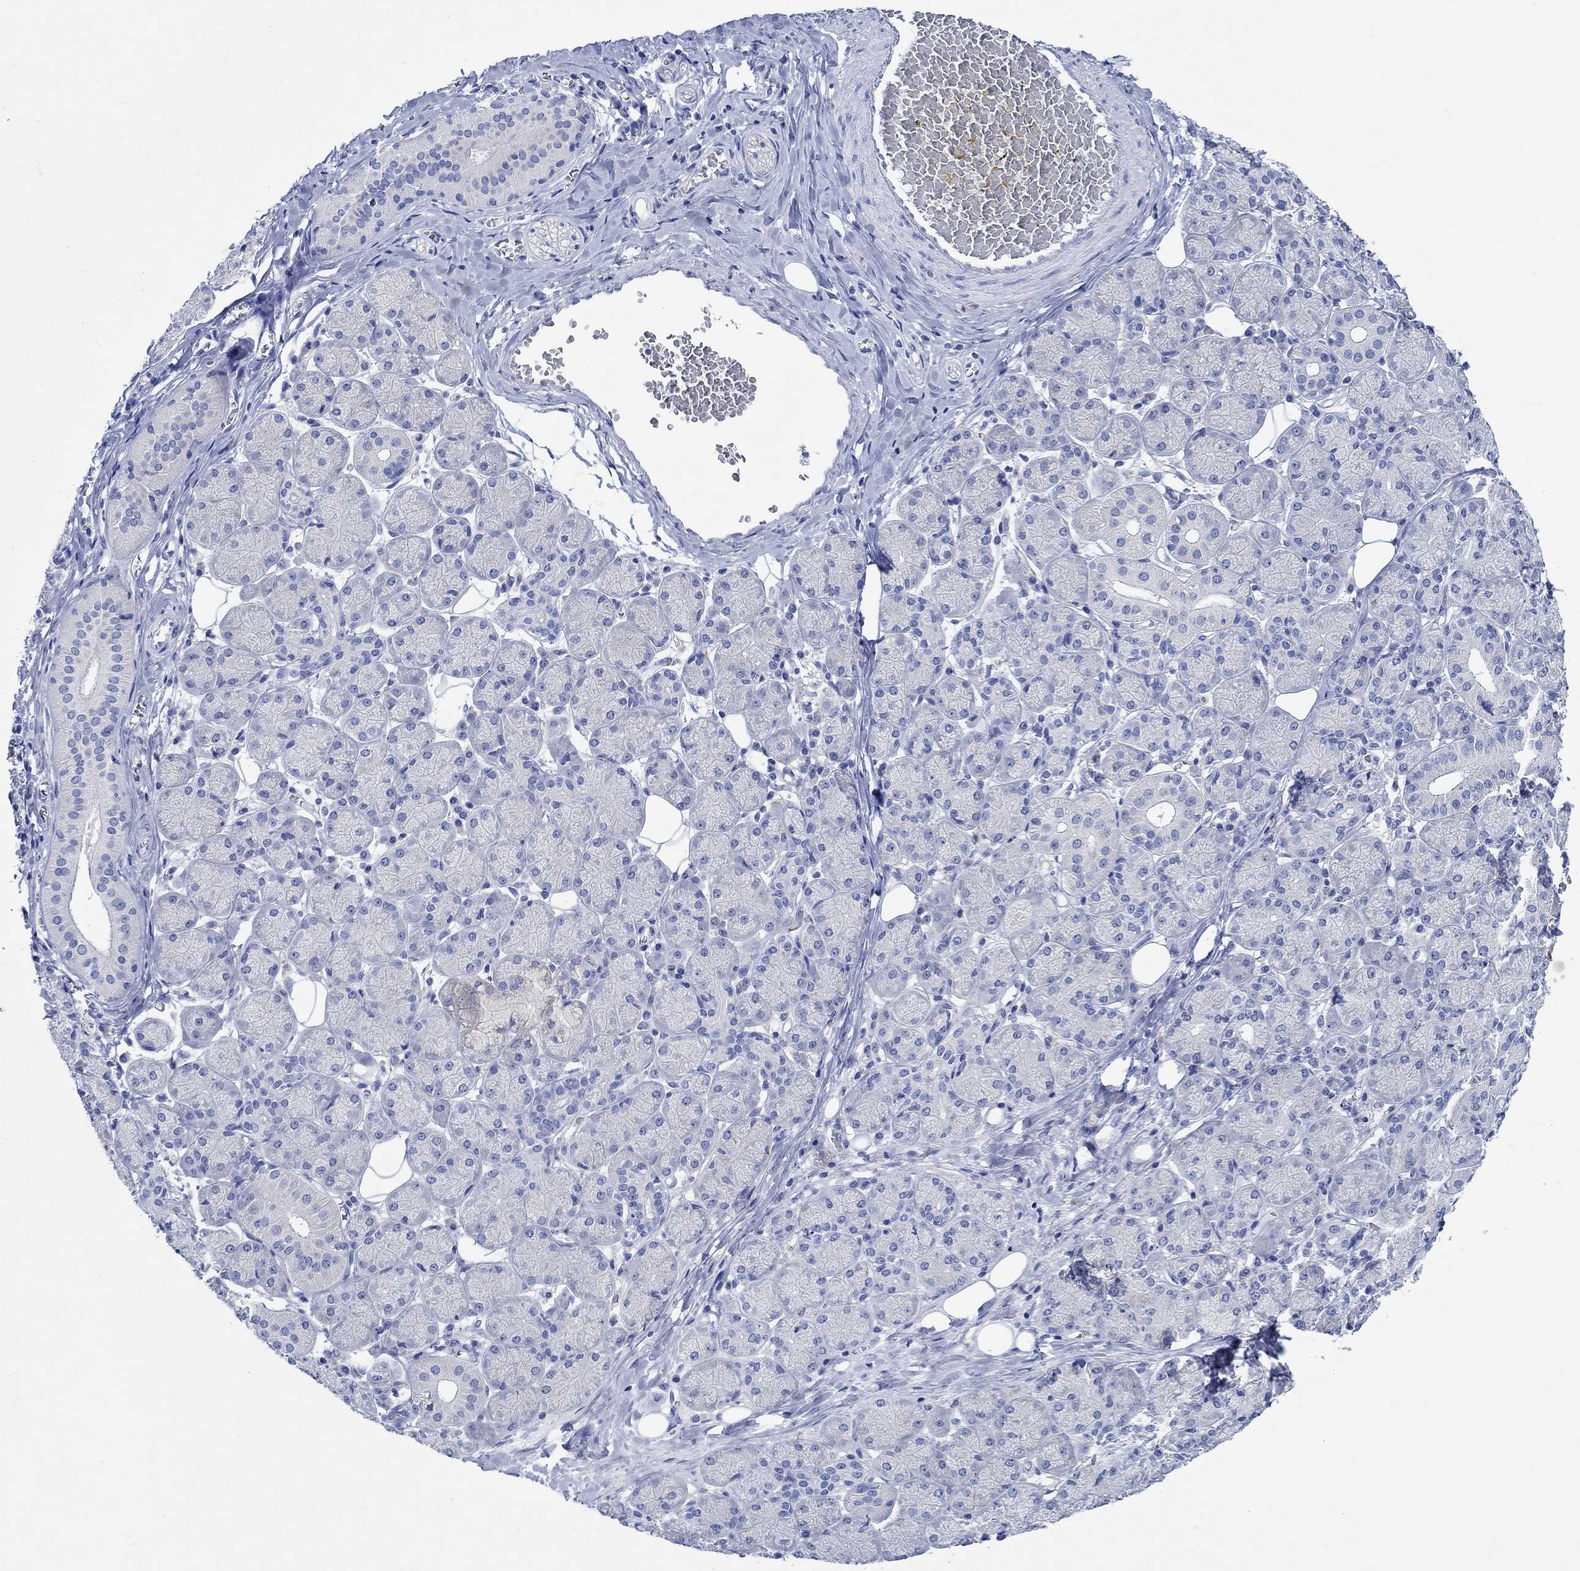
{"staining": {"intensity": "negative", "quantity": "none", "location": "none"}, "tissue": "salivary gland", "cell_type": "Glandular cells", "image_type": "normal", "snomed": [{"axis": "morphology", "description": "Normal tissue, NOS"}, {"axis": "topography", "description": "Salivary gland"}, {"axis": "topography", "description": "Peripheral nerve tissue"}], "caption": "Immunohistochemical staining of unremarkable salivary gland reveals no significant staining in glandular cells.", "gene": "PTPRN2", "patient": {"sex": "female", "age": 24}}